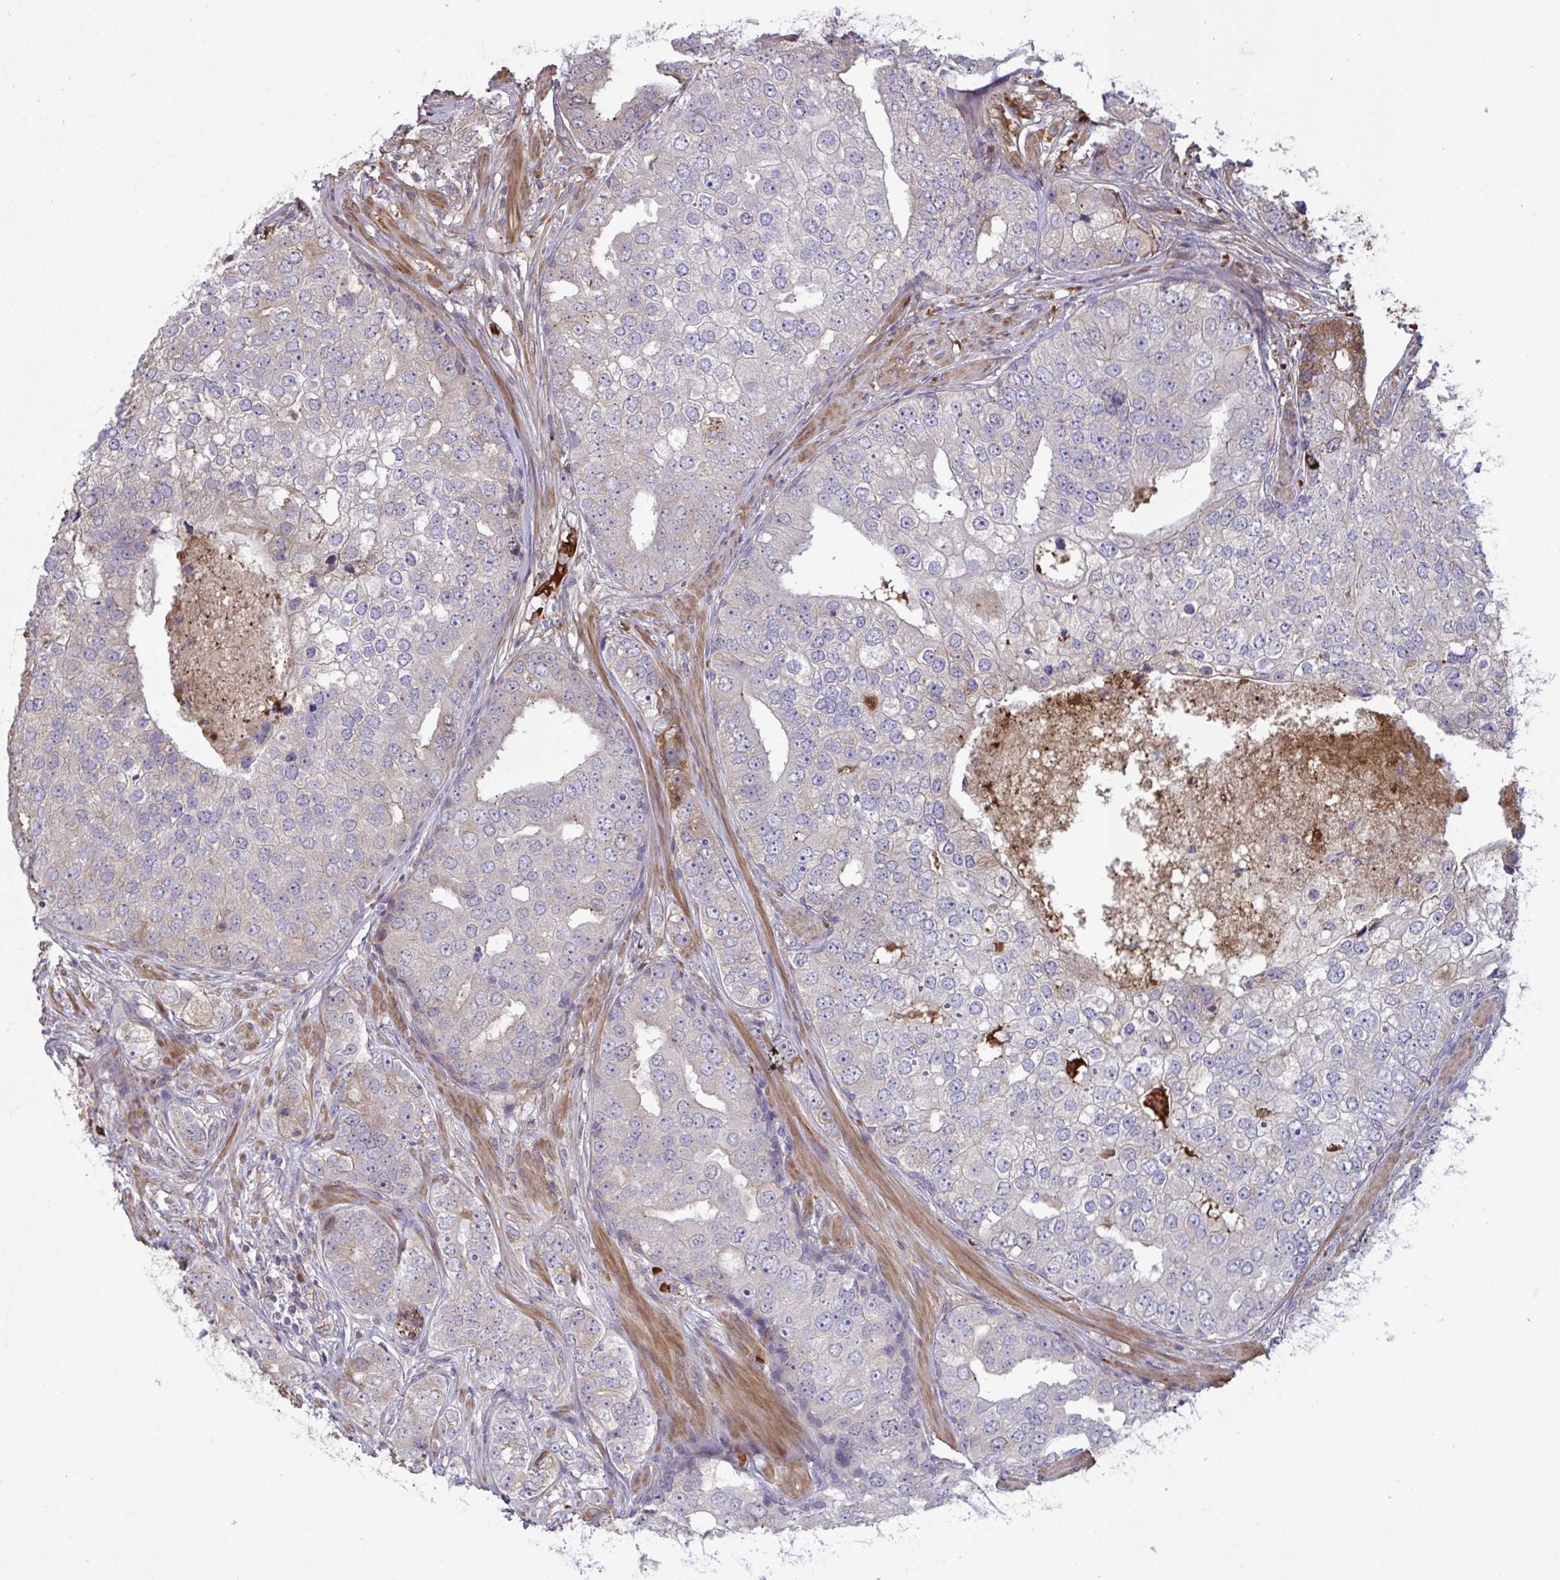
{"staining": {"intensity": "weak", "quantity": "<25%", "location": "cytoplasmic/membranous"}, "tissue": "prostate cancer", "cell_type": "Tumor cells", "image_type": "cancer", "snomed": [{"axis": "morphology", "description": "Adenocarcinoma, High grade"}, {"axis": "topography", "description": "Prostate"}], "caption": "Human high-grade adenocarcinoma (prostate) stained for a protein using immunohistochemistry (IHC) shows no staining in tumor cells.", "gene": "IL1R1", "patient": {"sex": "male", "age": 60}}